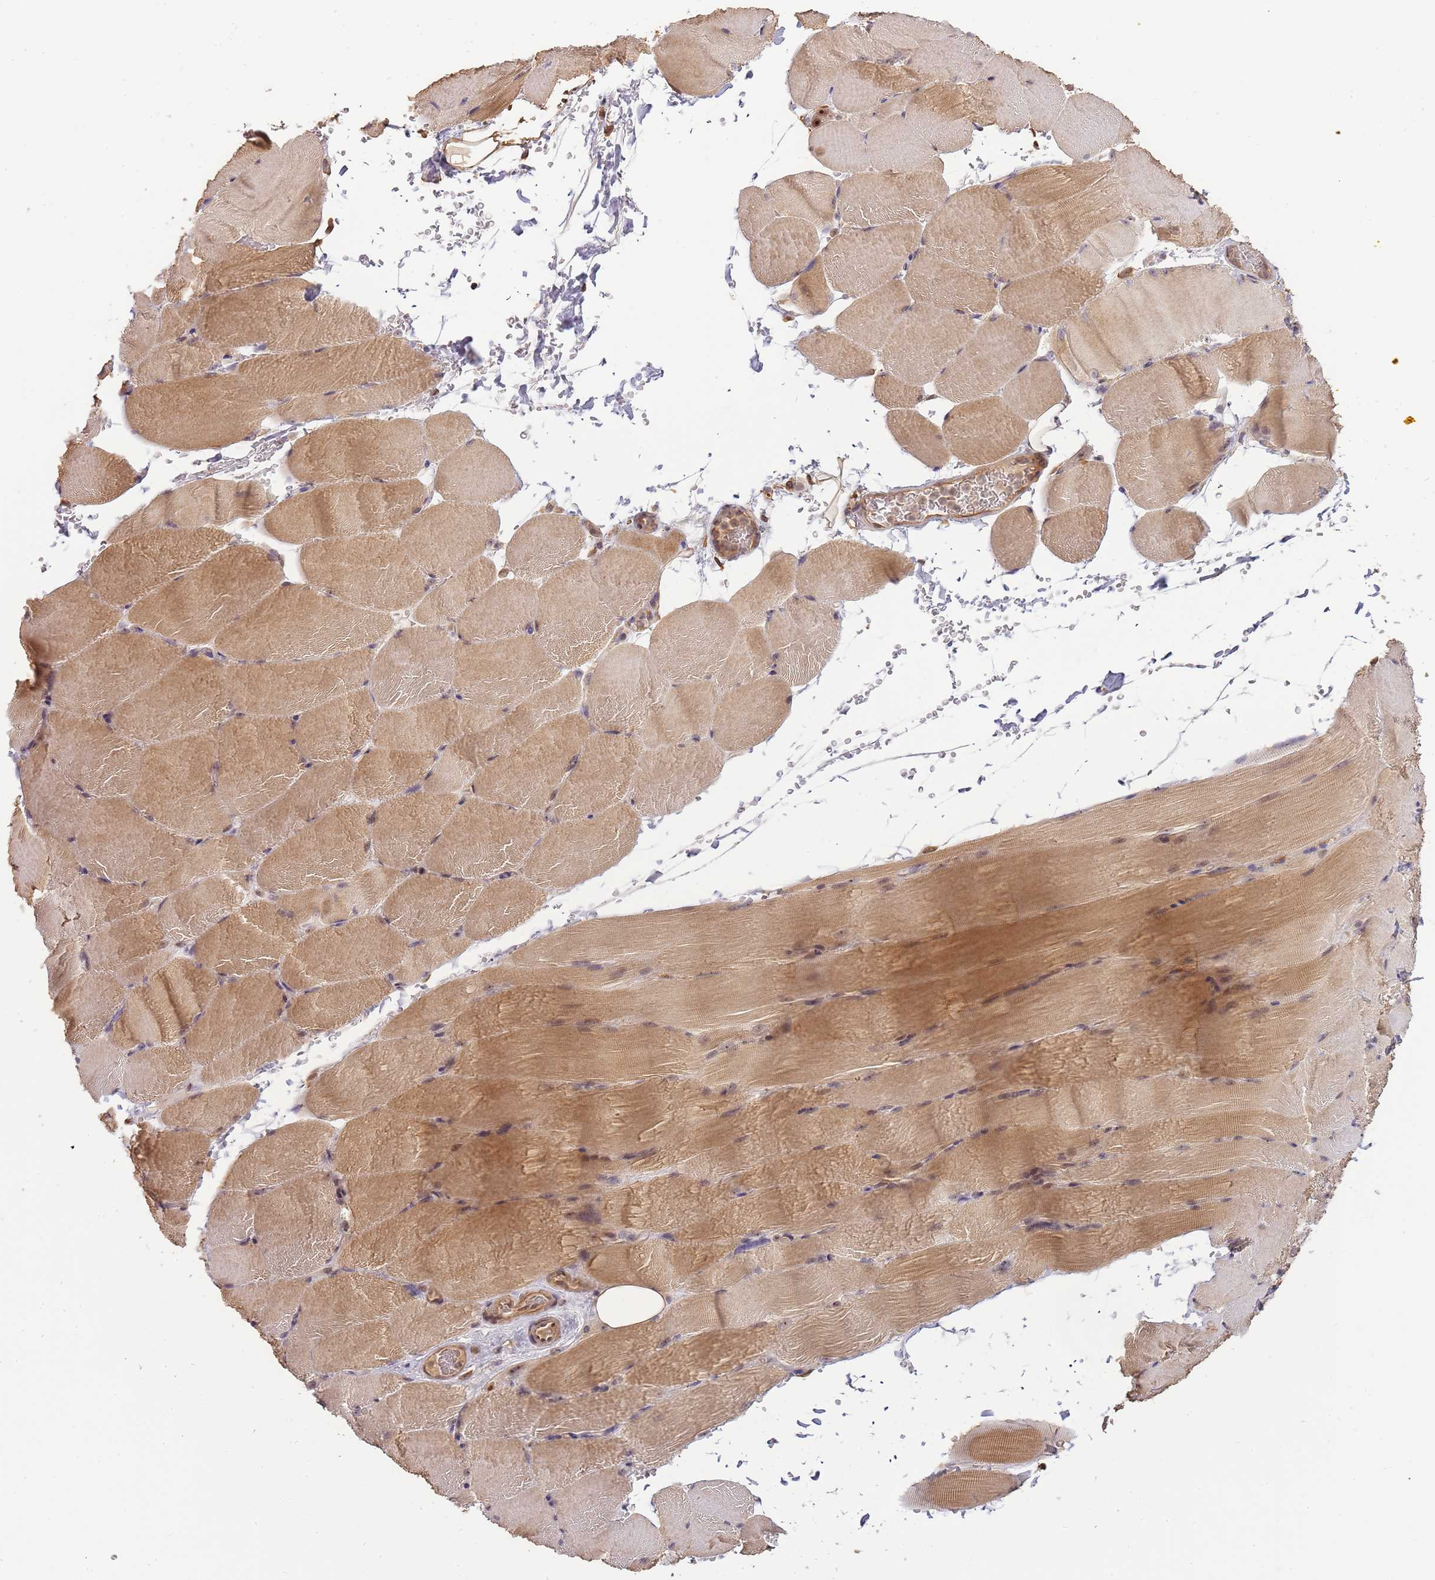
{"staining": {"intensity": "moderate", "quantity": "25%-75%", "location": "cytoplasmic/membranous"}, "tissue": "skeletal muscle", "cell_type": "Myocytes", "image_type": "normal", "snomed": [{"axis": "morphology", "description": "Normal tissue, NOS"}, {"axis": "topography", "description": "Skeletal muscle"}, {"axis": "topography", "description": "Parathyroid gland"}], "caption": "Brown immunohistochemical staining in unremarkable human skeletal muscle shows moderate cytoplasmic/membranous positivity in approximately 25%-75% of myocytes.", "gene": "SURF2", "patient": {"sex": "female", "age": 37}}